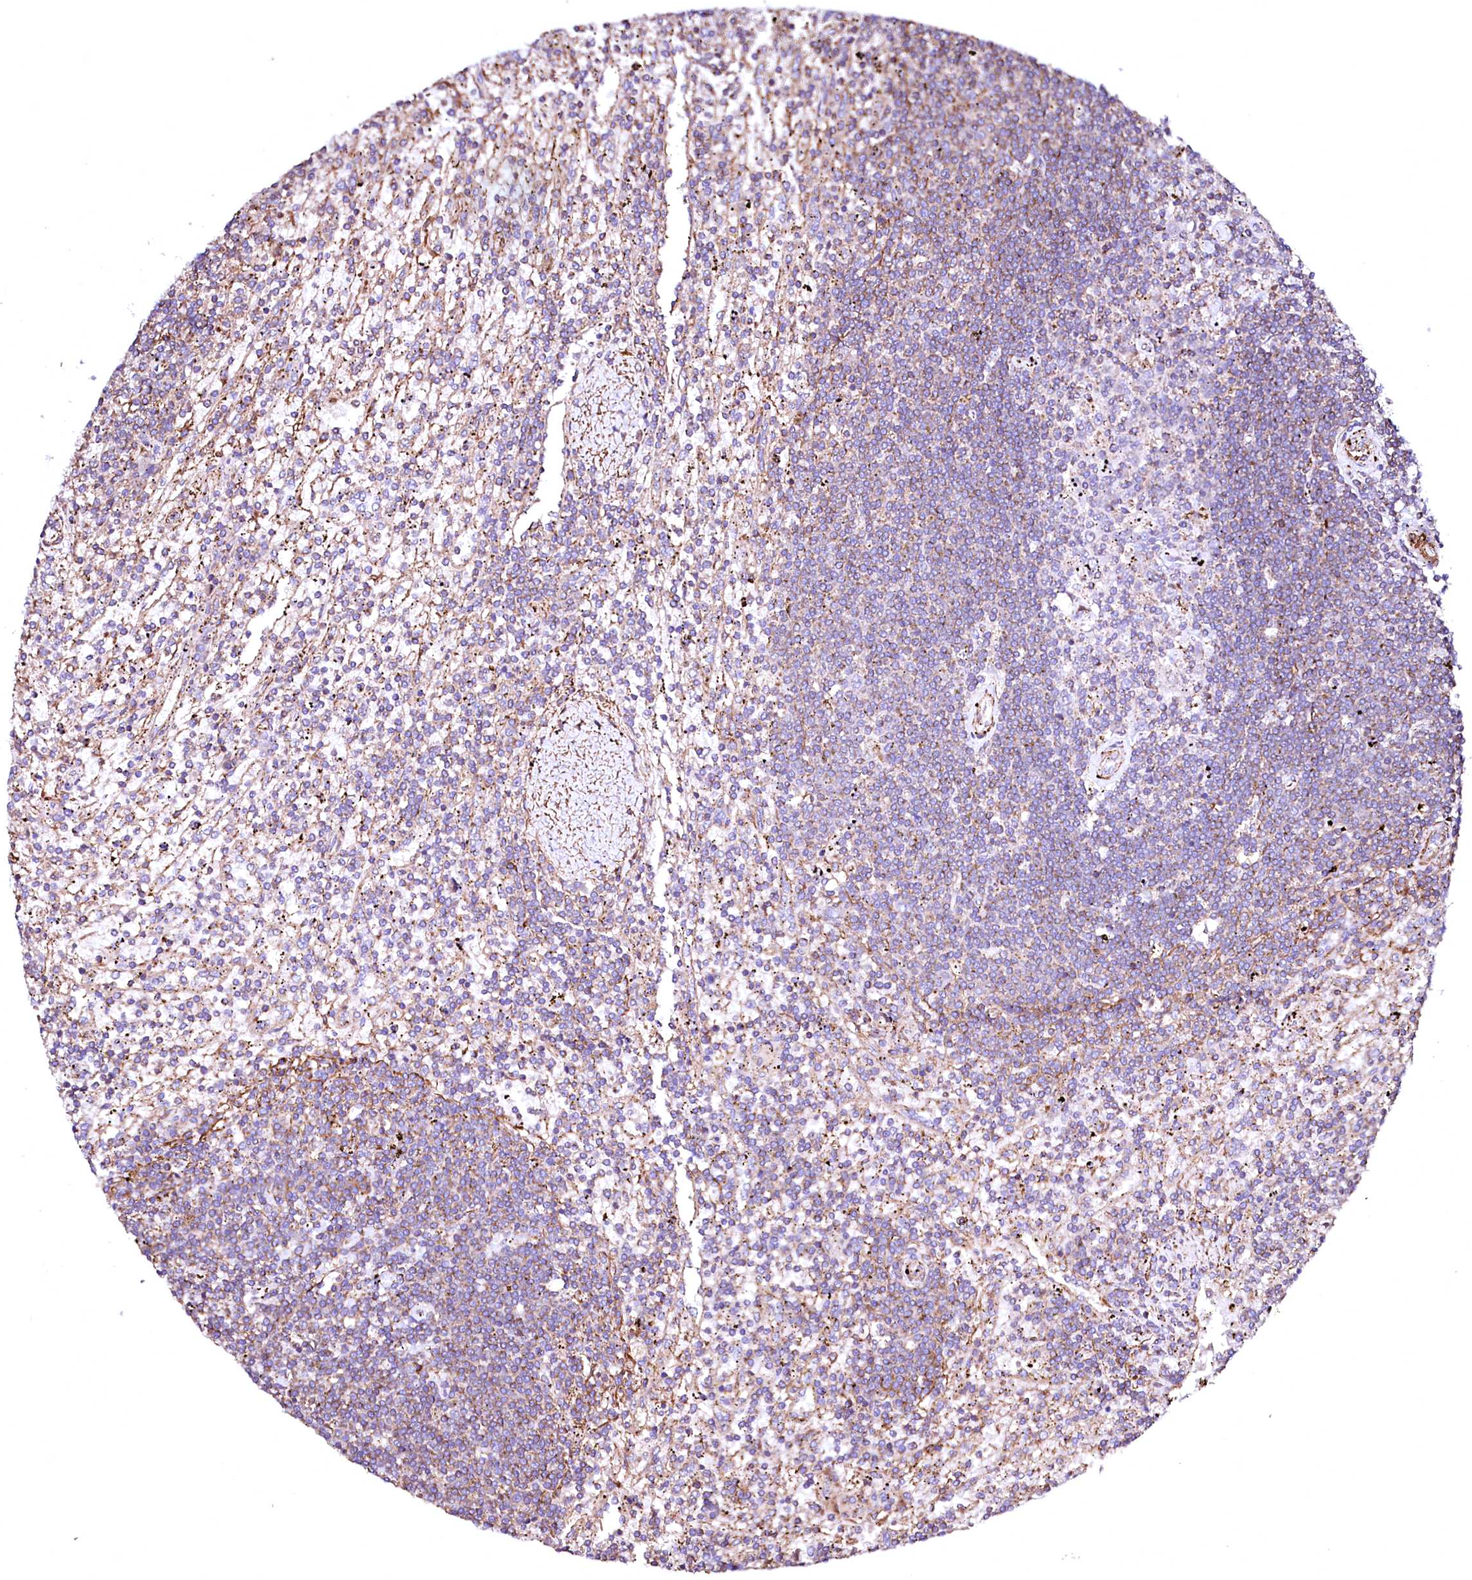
{"staining": {"intensity": "negative", "quantity": "none", "location": "none"}, "tissue": "lymphoma", "cell_type": "Tumor cells", "image_type": "cancer", "snomed": [{"axis": "morphology", "description": "Malignant lymphoma, non-Hodgkin's type, Low grade"}, {"axis": "topography", "description": "Spleen"}], "caption": "Protein analysis of low-grade malignant lymphoma, non-Hodgkin's type displays no significant staining in tumor cells.", "gene": "GPR176", "patient": {"sex": "male", "age": 76}}